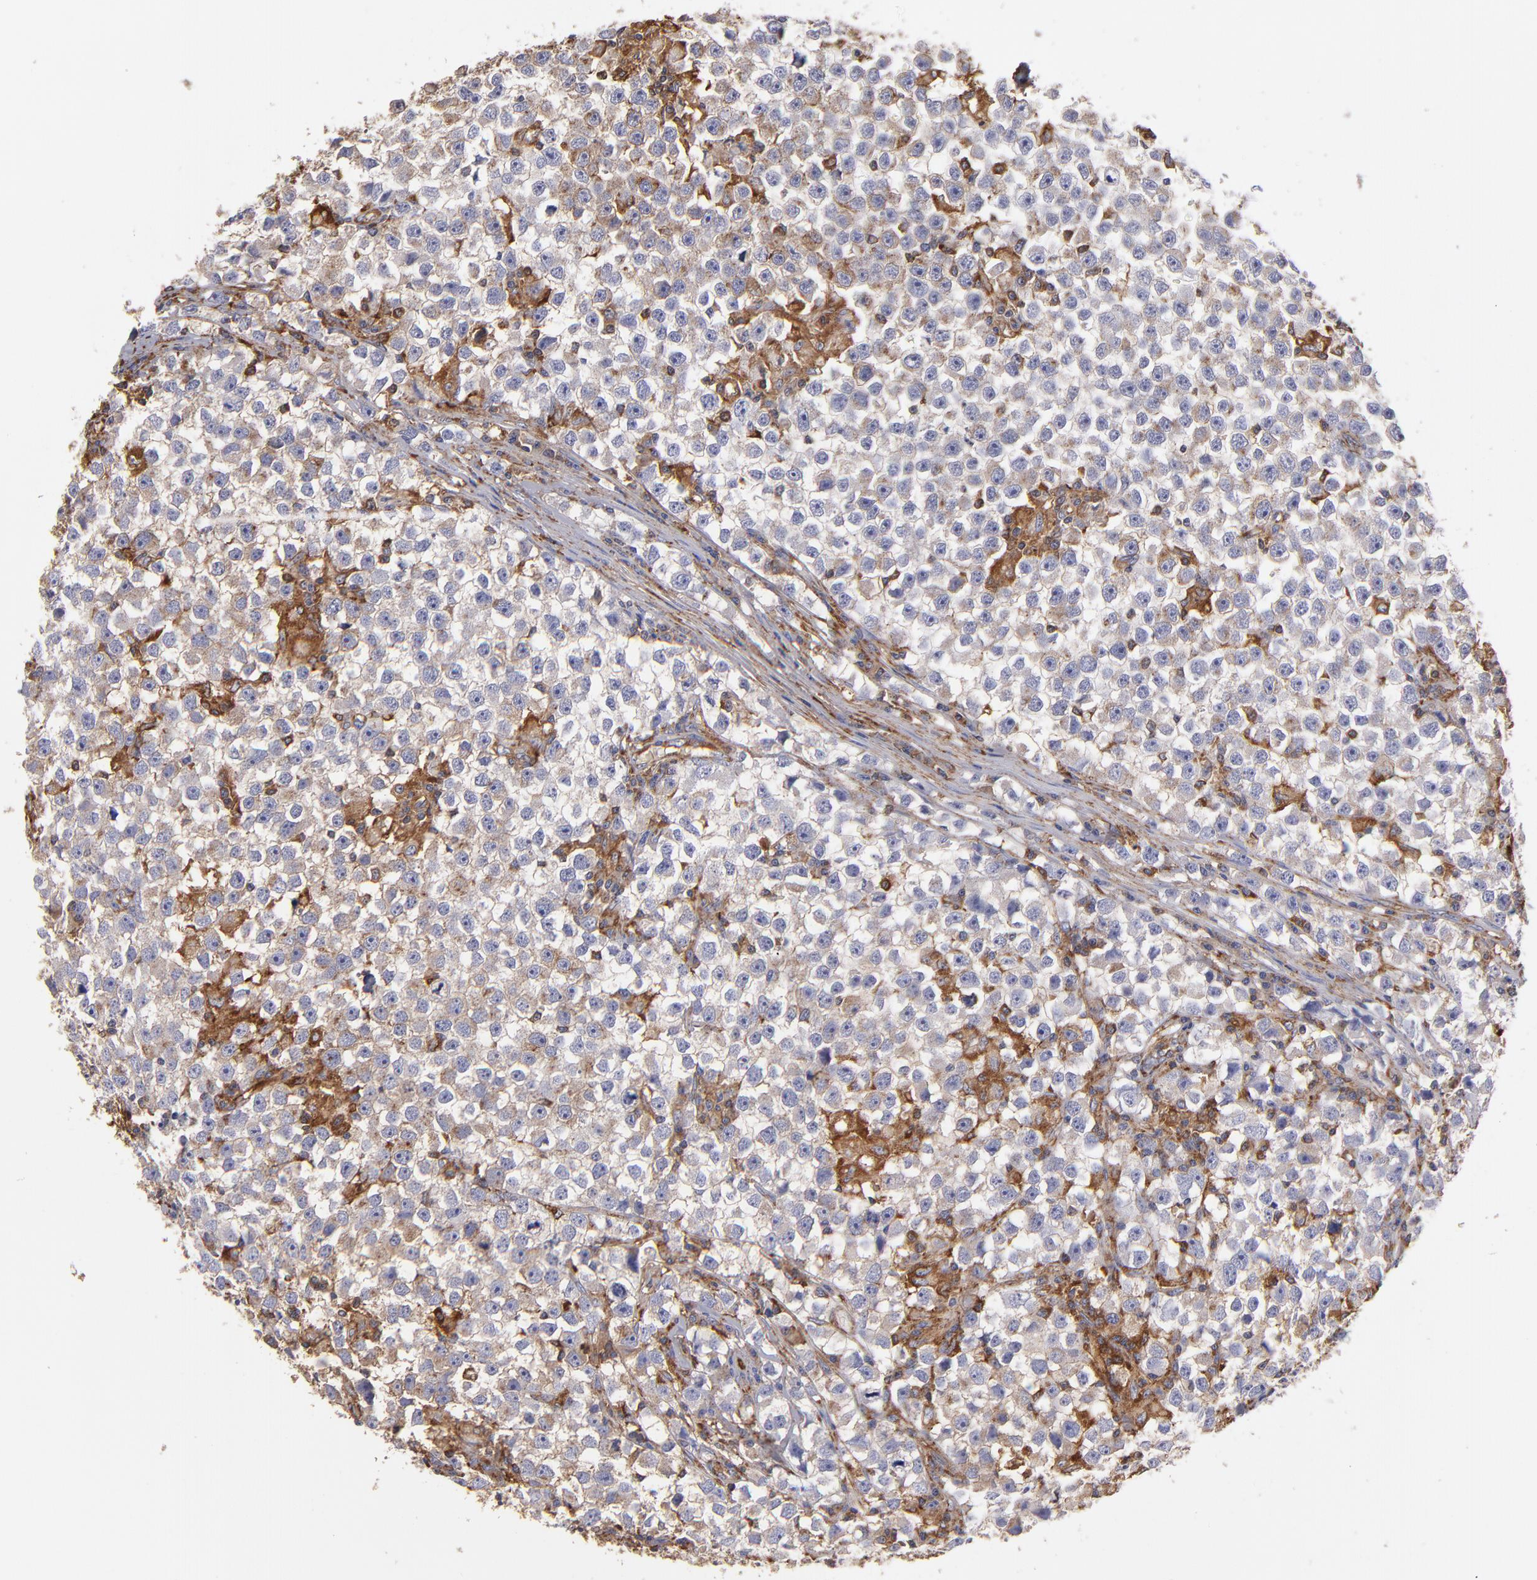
{"staining": {"intensity": "negative", "quantity": "none", "location": "none"}, "tissue": "testis cancer", "cell_type": "Tumor cells", "image_type": "cancer", "snomed": [{"axis": "morphology", "description": "Seminoma, NOS"}, {"axis": "topography", "description": "Testis"}], "caption": "Immunohistochemical staining of human seminoma (testis) shows no significant staining in tumor cells.", "gene": "MVP", "patient": {"sex": "male", "age": 33}}